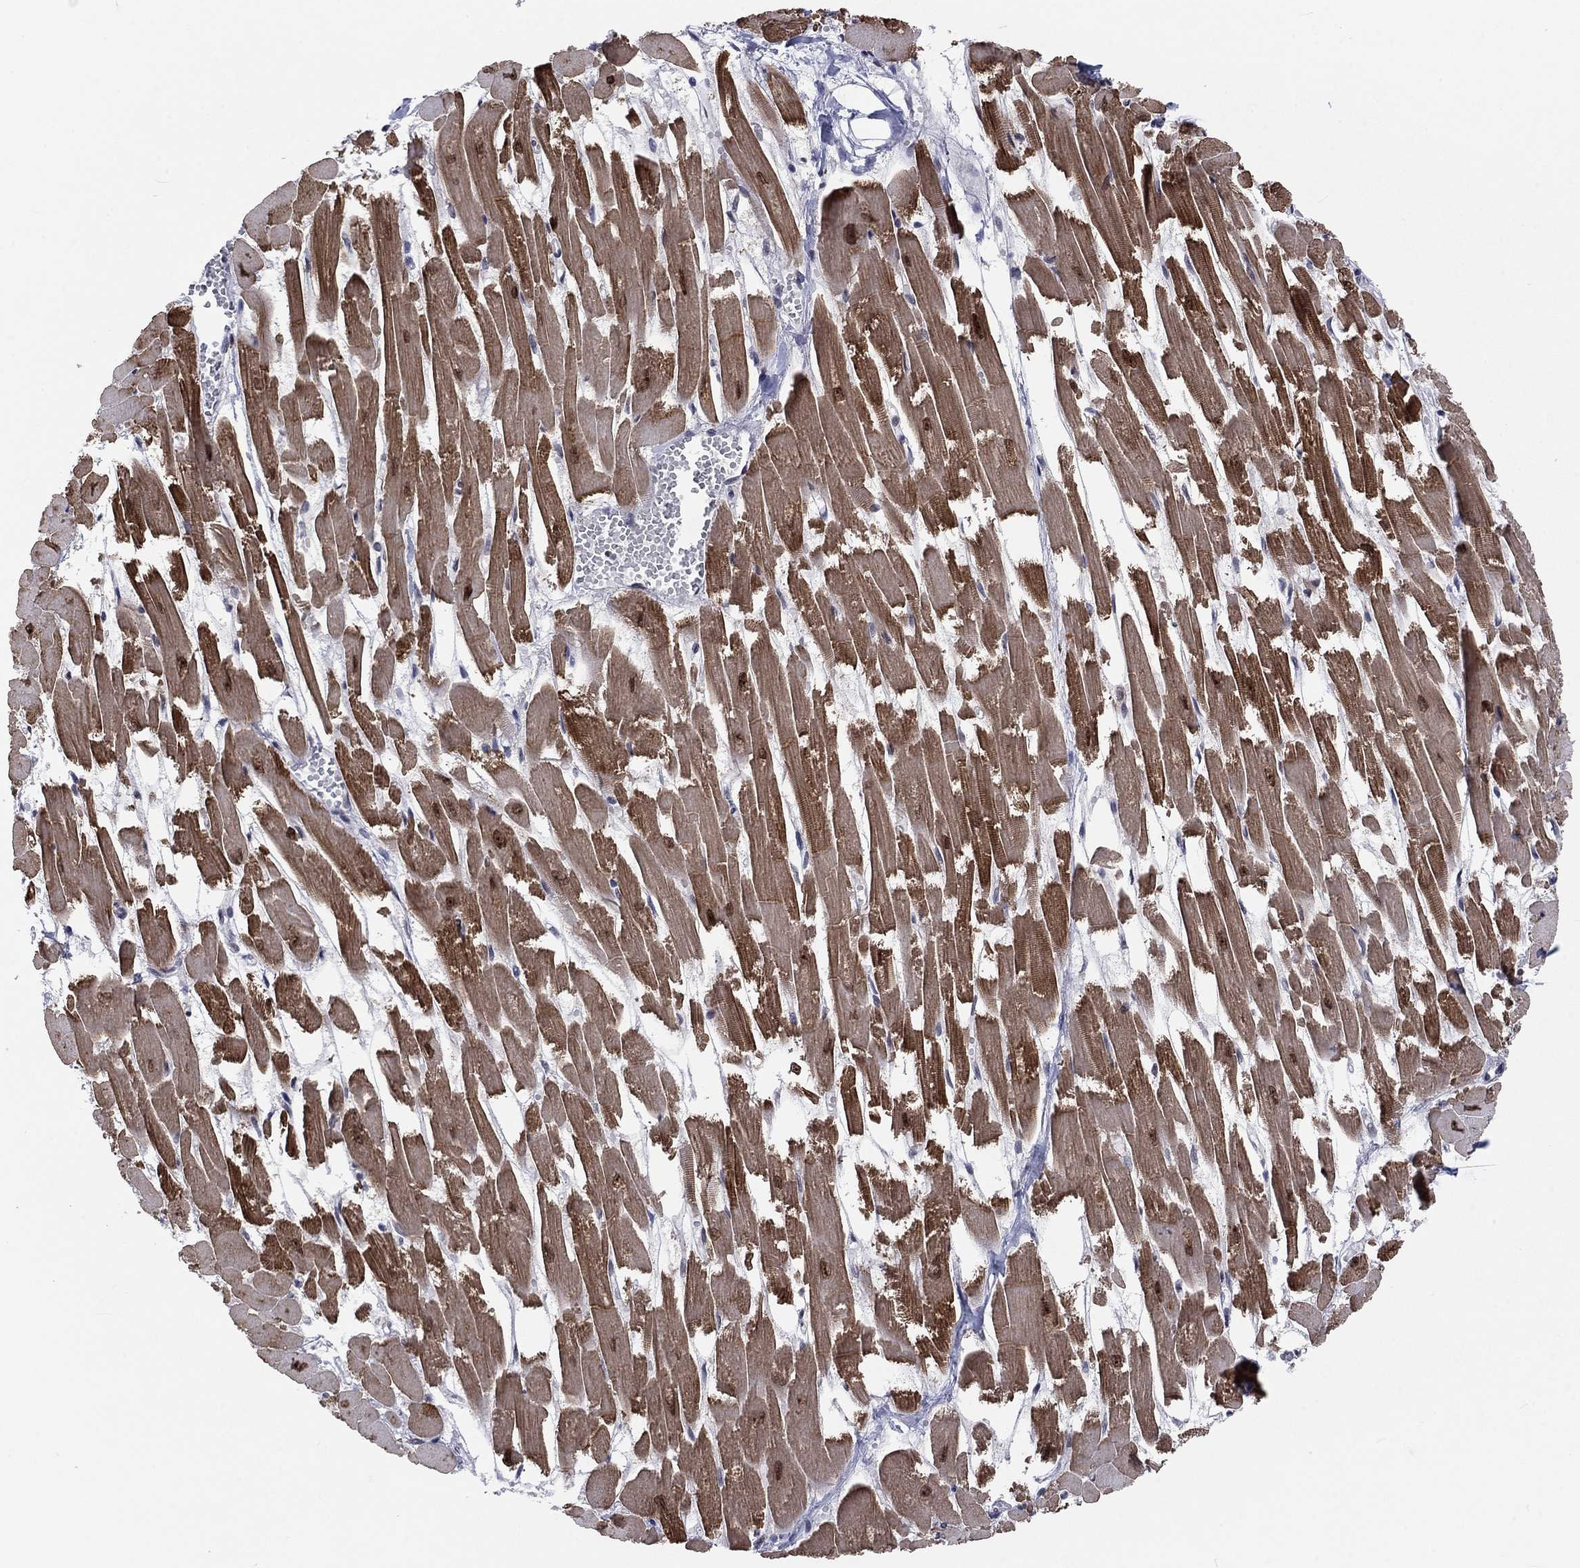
{"staining": {"intensity": "moderate", "quantity": ">75%", "location": "cytoplasmic/membranous"}, "tissue": "heart muscle", "cell_type": "Cardiomyocytes", "image_type": "normal", "snomed": [{"axis": "morphology", "description": "Normal tissue, NOS"}, {"axis": "topography", "description": "Heart"}], "caption": "Human heart muscle stained for a protein (brown) reveals moderate cytoplasmic/membranous positive expression in about >75% of cardiomyocytes.", "gene": "FYTTD1", "patient": {"sex": "female", "age": 52}}